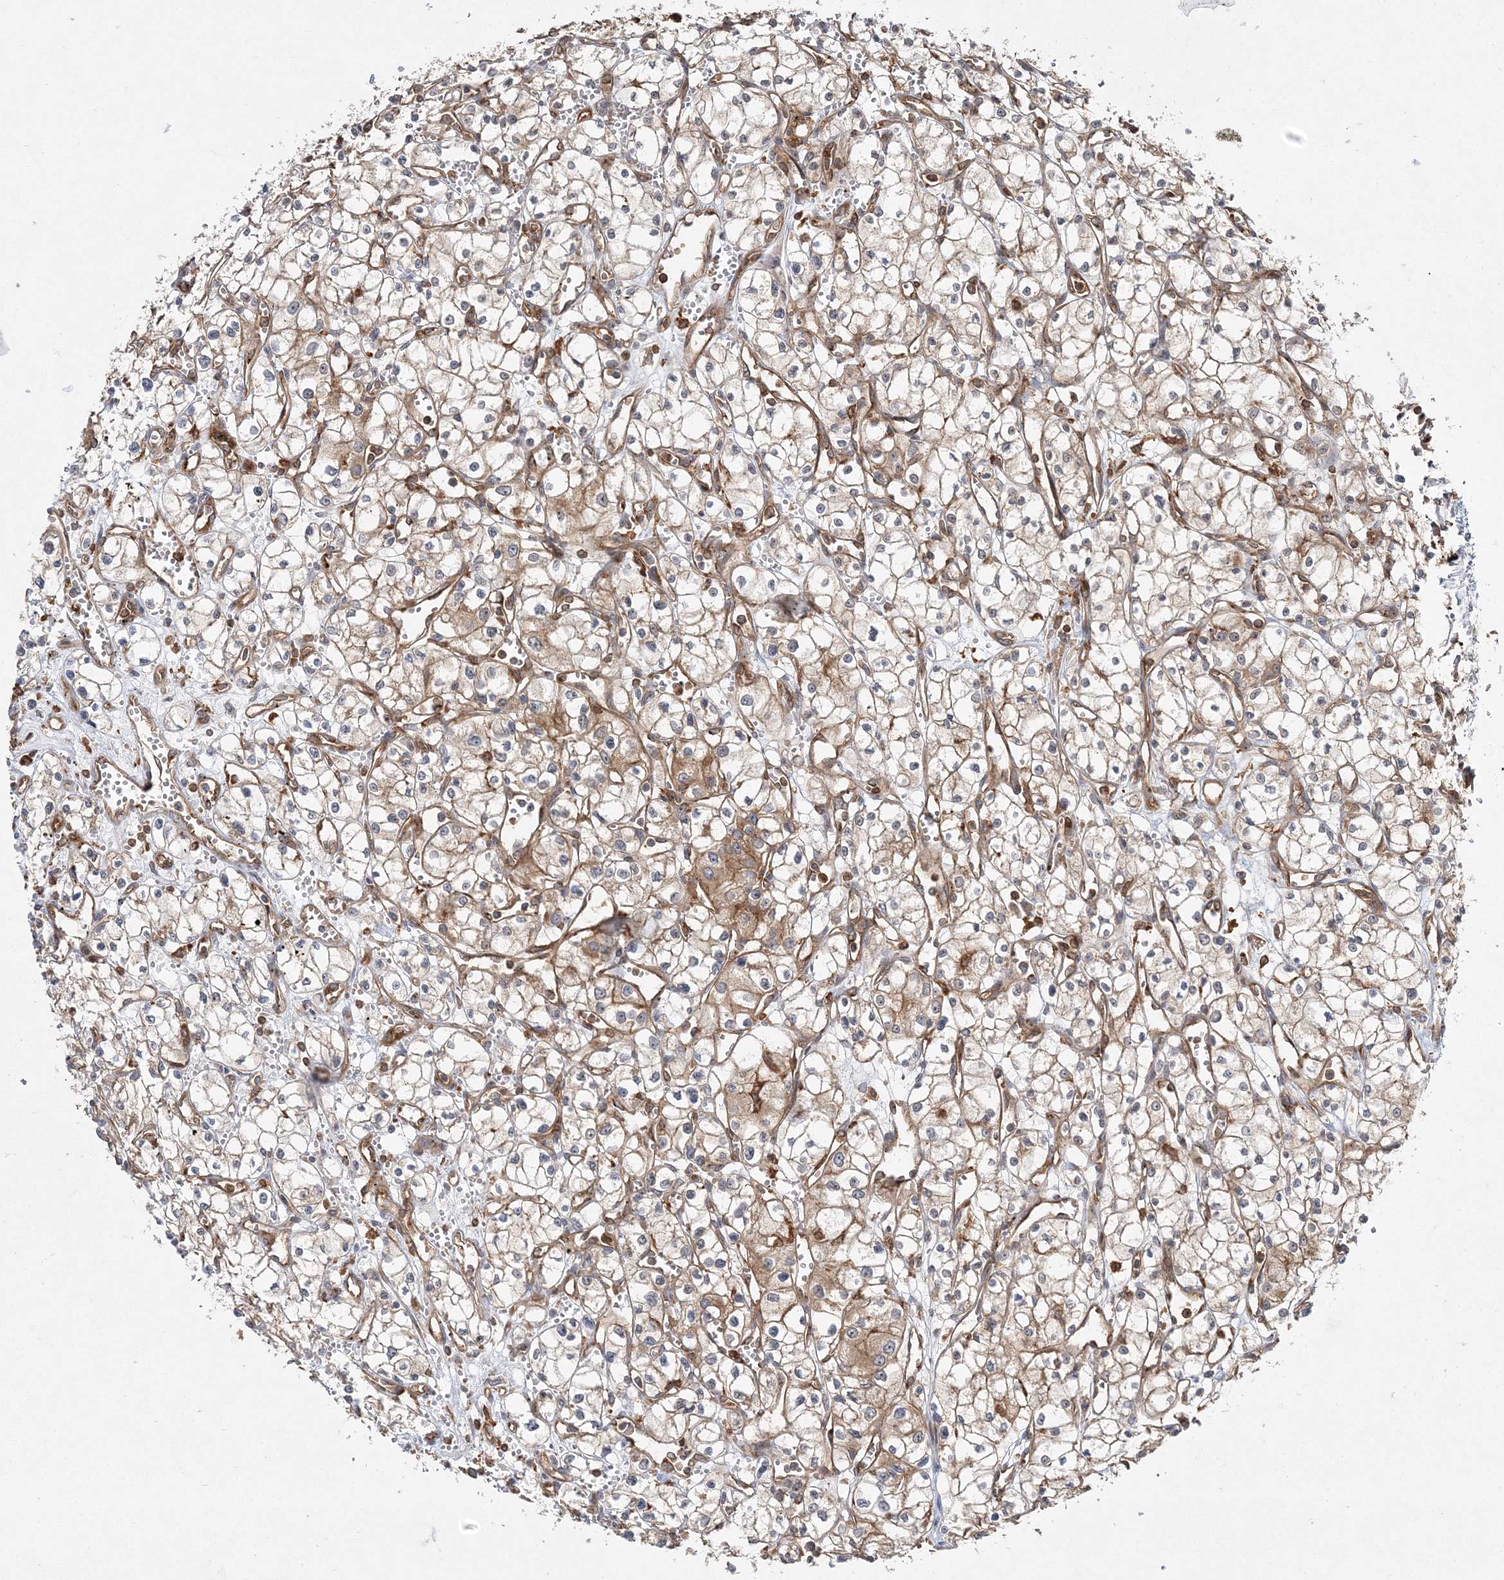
{"staining": {"intensity": "moderate", "quantity": "<25%", "location": "cytoplasmic/membranous"}, "tissue": "renal cancer", "cell_type": "Tumor cells", "image_type": "cancer", "snomed": [{"axis": "morphology", "description": "Adenocarcinoma, NOS"}, {"axis": "topography", "description": "Kidney"}], "caption": "Immunohistochemical staining of renal adenocarcinoma shows moderate cytoplasmic/membranous protein expression in approximately <25% of tumor cells.", "gene": "WDR37", "patient": {"sex": "male", "age": 59}}